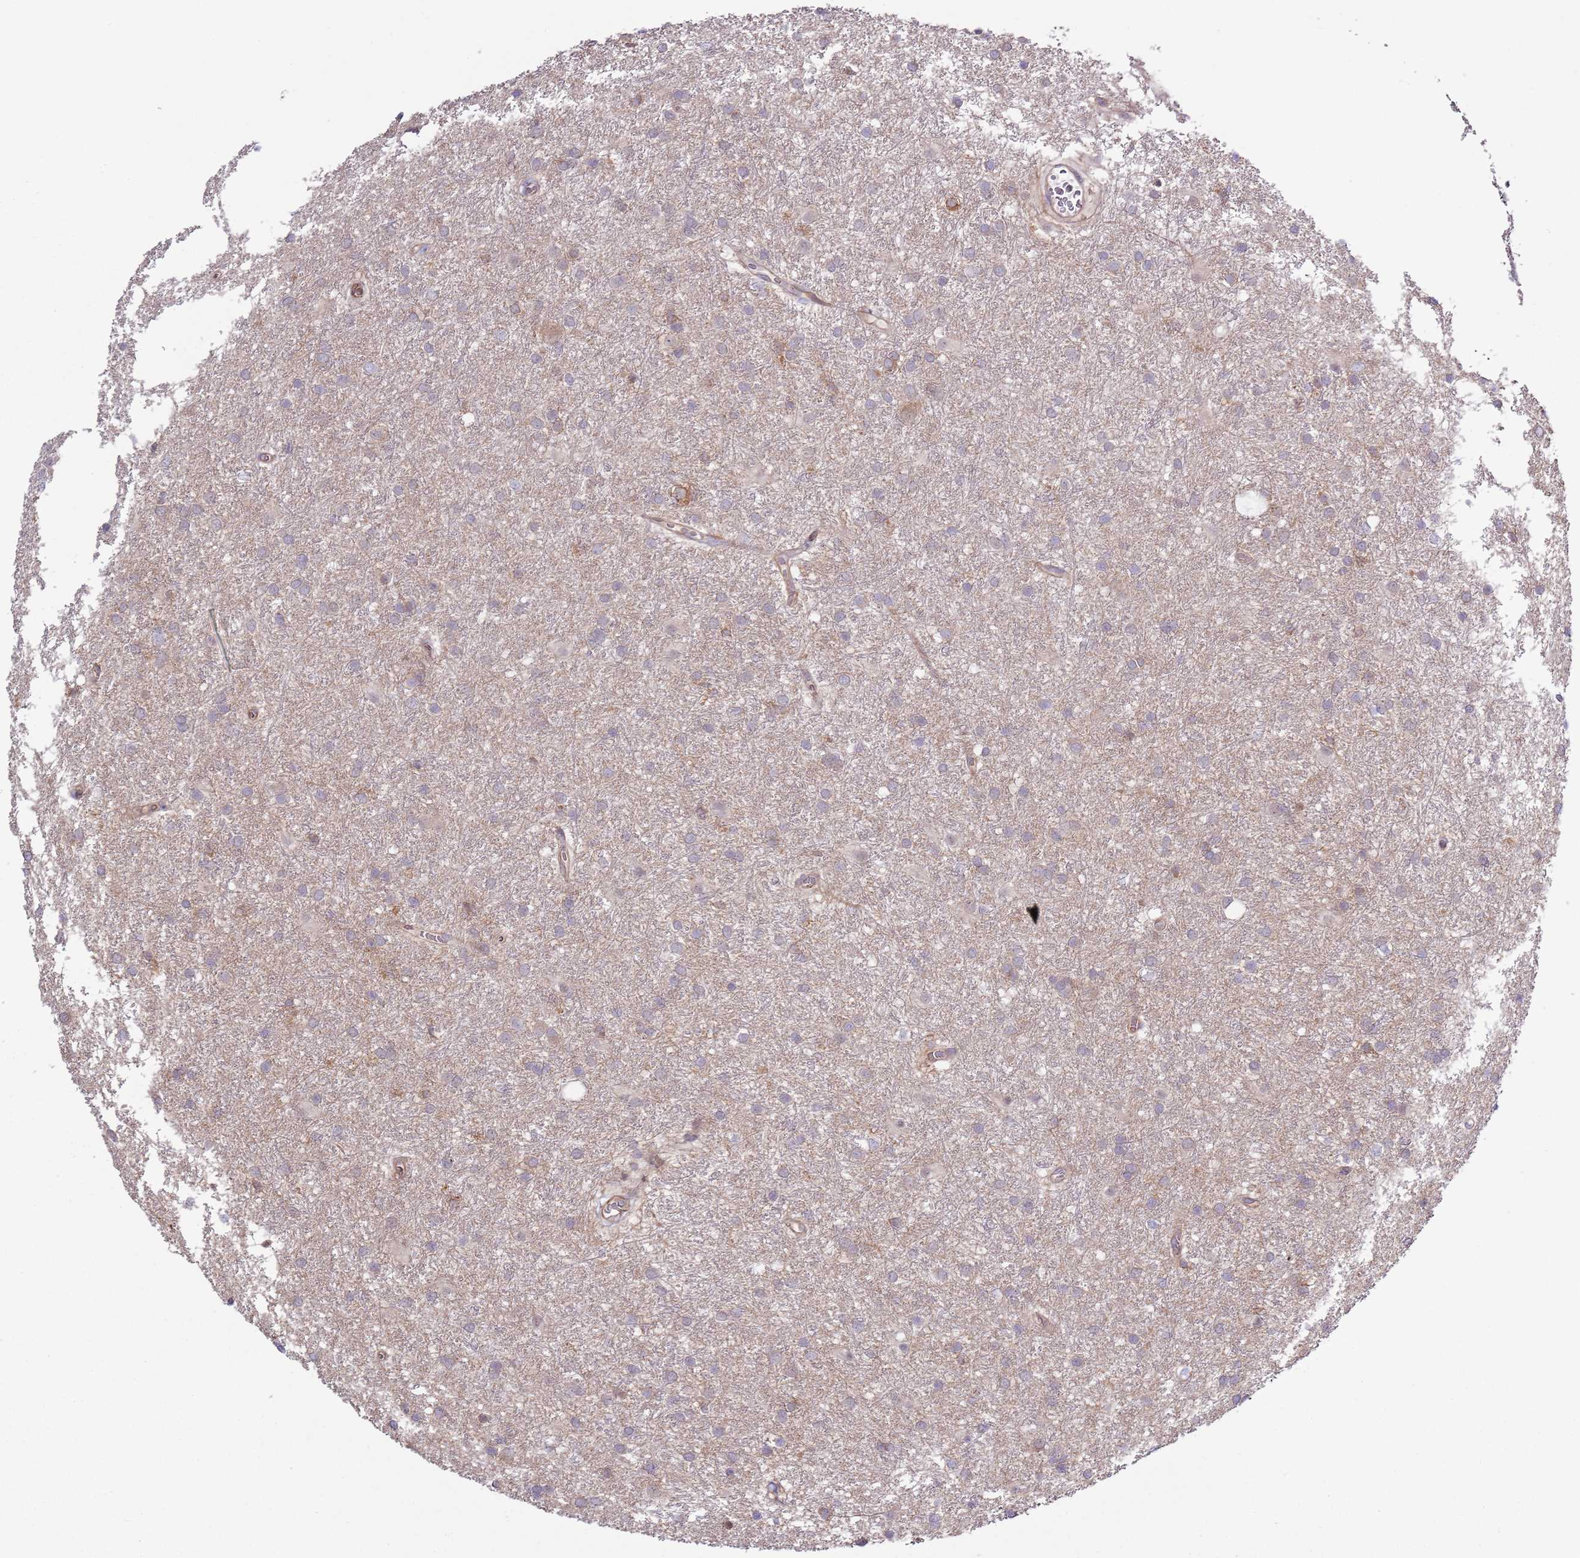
{"staining": {"intensity": "negative", "quantity": "none", "location": "none"}, "tissue": "glioma", "cell_type": "Tumor cells", "image_type": "cancer", "snomed": [{"axis": "morphology", "description": "Glioma, malignant, High grade"}, {"axis": "topography", "description": "Brain"}], "caption": "This photomicrograph is of malignant glioma (high-grade) stained with IHC to label a protein in brown with the nuclei are counter-stained blue. There is no positivity in tumor cells. (DAB (3,3'-diaminobenzidine) IHC, high magnification).", "gene": "LPIN2", "patient": {"sex": "female", "age": 50}}